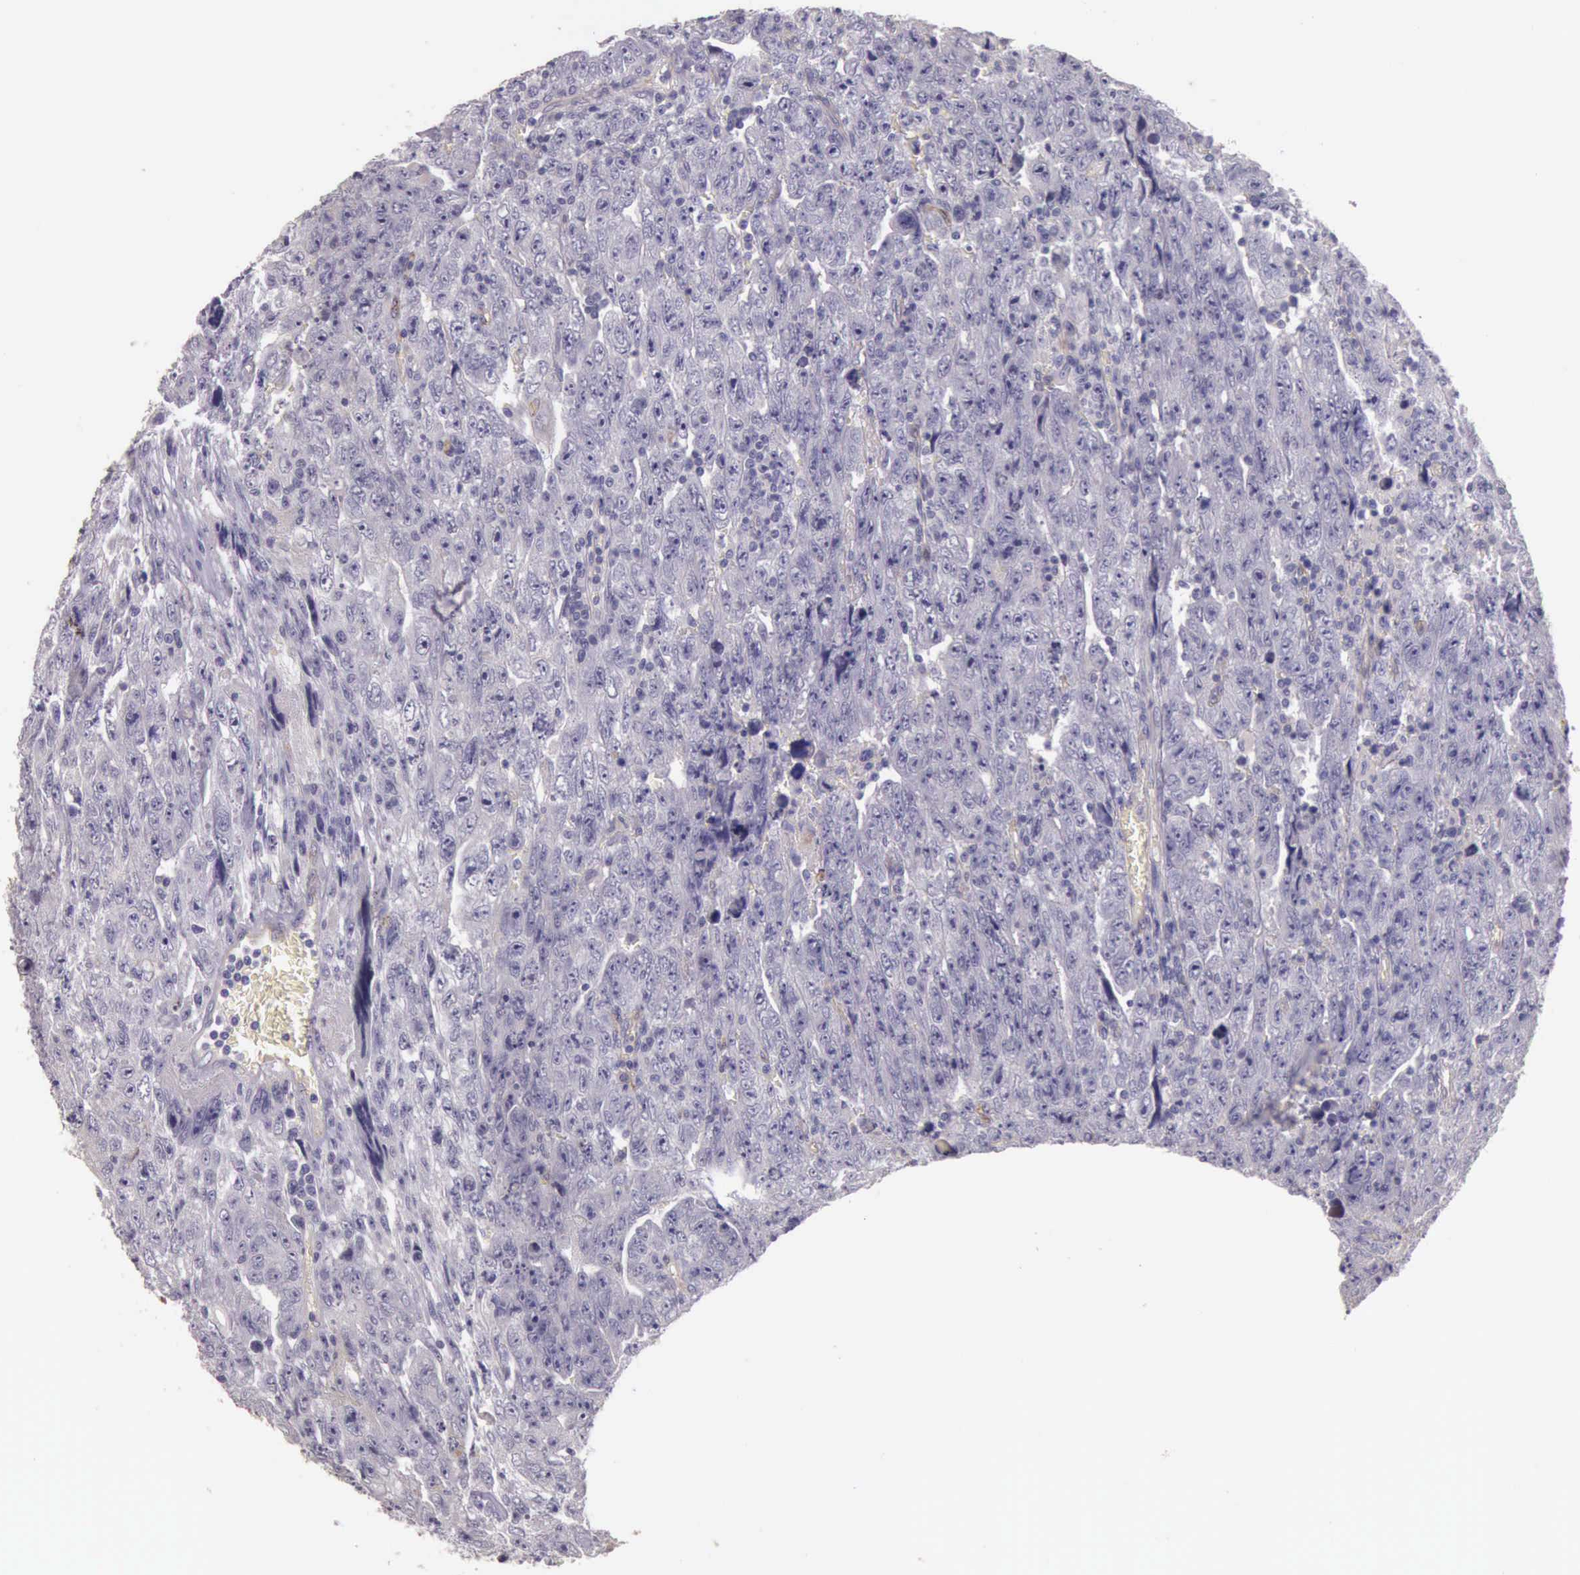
{"staining": {"intensity": "negative", "quantity": "none", "location": "none"}, "tissue": "testis cancer", "cell_type": "Tumor cells", "image_type": "cancer", "snomed": [{"axis": "morphology", "description": "Carcinoma, Embryonal, NOS"}, {"axis": "topography", "description": "Testis"}], "caption": "The micrograph reveals no significant staining in tumor cells of embryonal carcinoma (testis).", "gene": "TCEANC", "patient": {"sex": "male", "age": 28}}